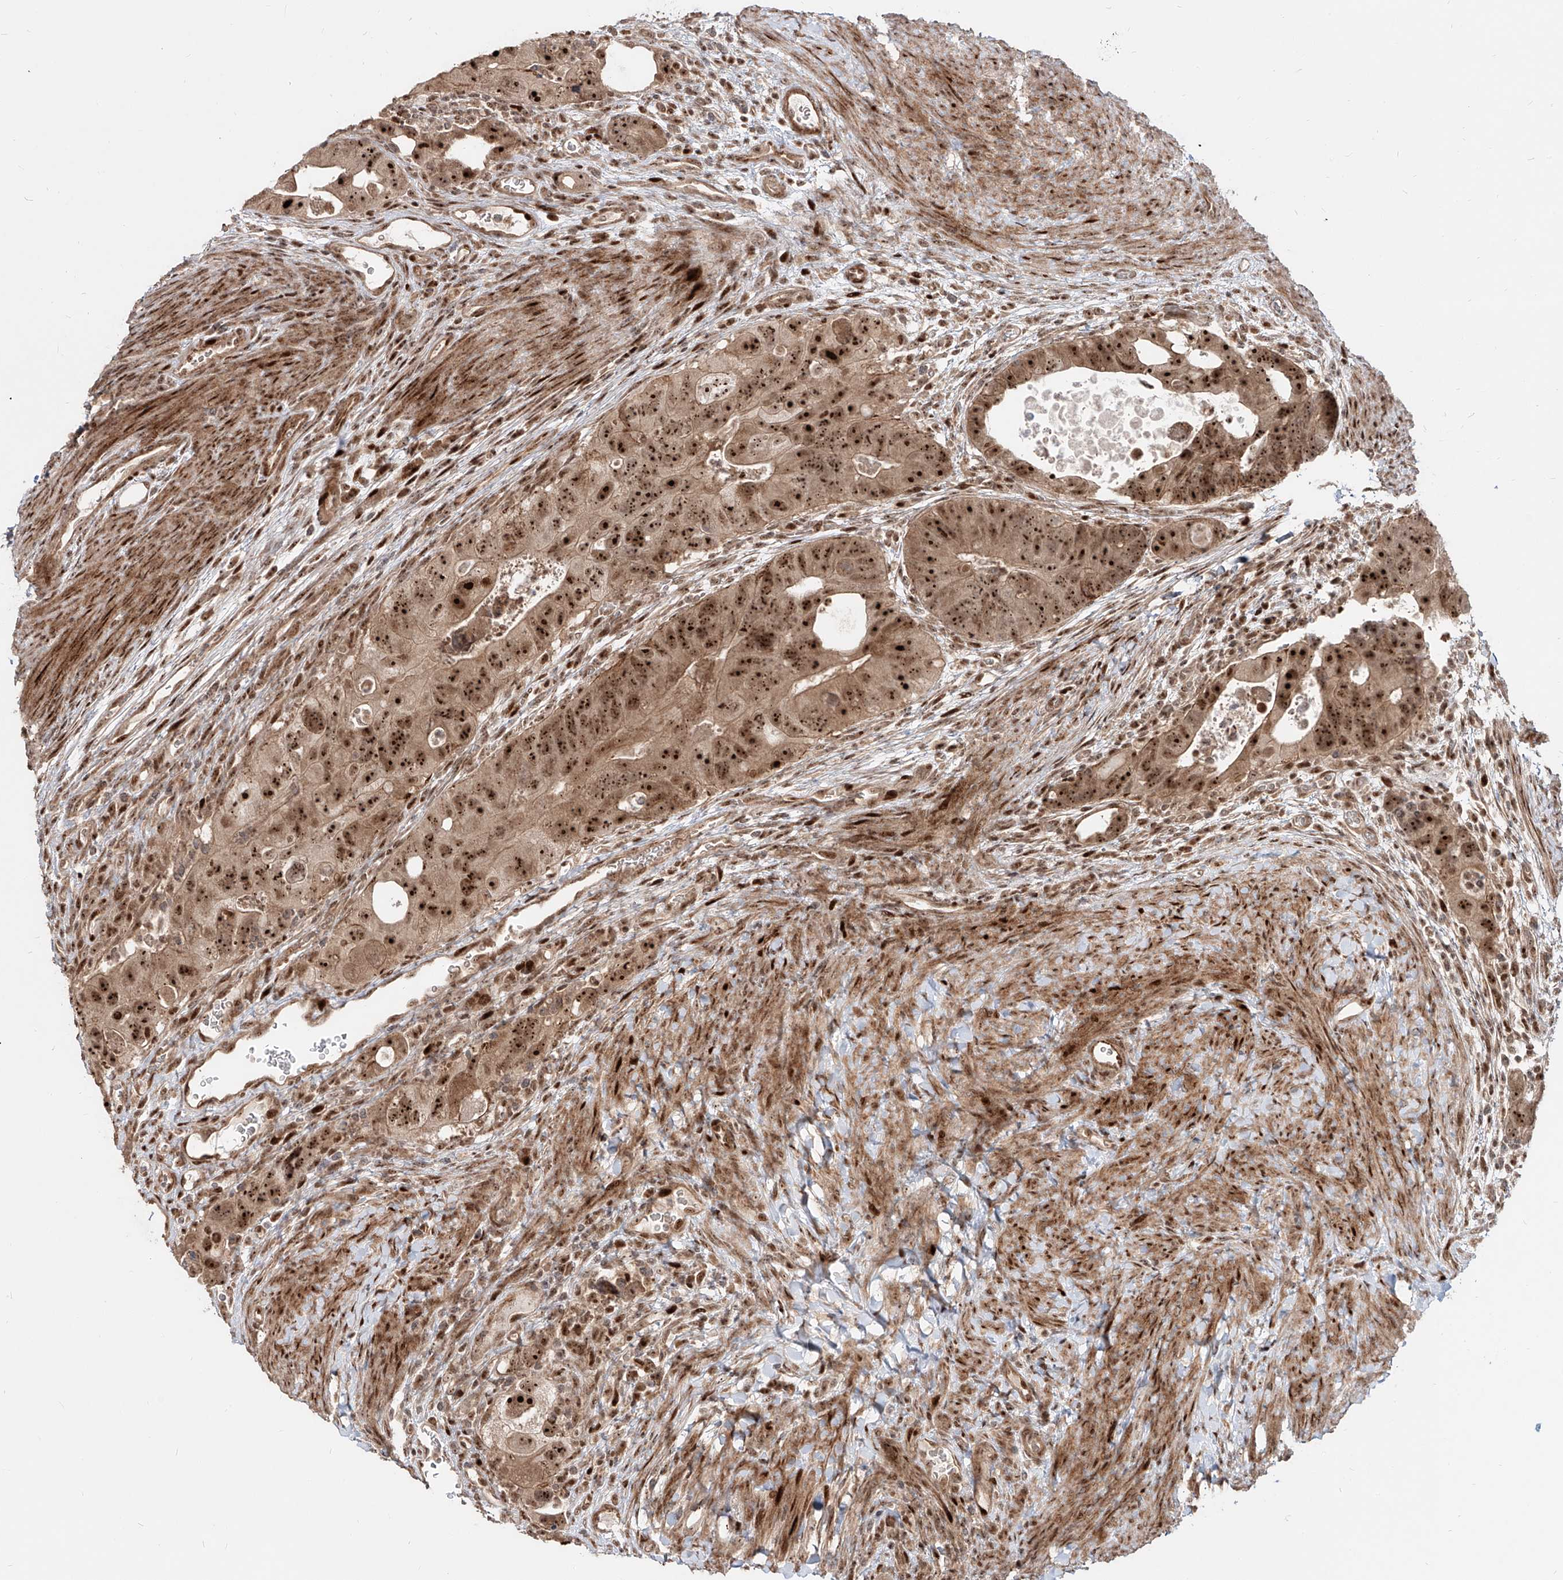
{"staining": {"intensity": "strong", "quantity": ">75%", "location": "cytoplasmic/membranous,nuclear"}, "tissue": "colorectal cancer", "cell_type": "Tumor cells", "image_type": "cancer", "snomed": [{"axis": "morphology", "description": "Adenocarcinoma, NOS"}, {"axis": "topography", "description": "Rectum"}], "caption": "Colorectal cancer (adenocarcinoma) tissue exhibits strong cytoplasmic/membranous and nuclear expression in about >75% of tumor cells The protein of interest is stained brown, and the nuclei are stained in blue (DAB (3,3'-diaminobenzidine) IHC with brightfield microscopy, high magnification).", "gene": "ZNF710", "patient": {"sex": "male", "age": 59}}